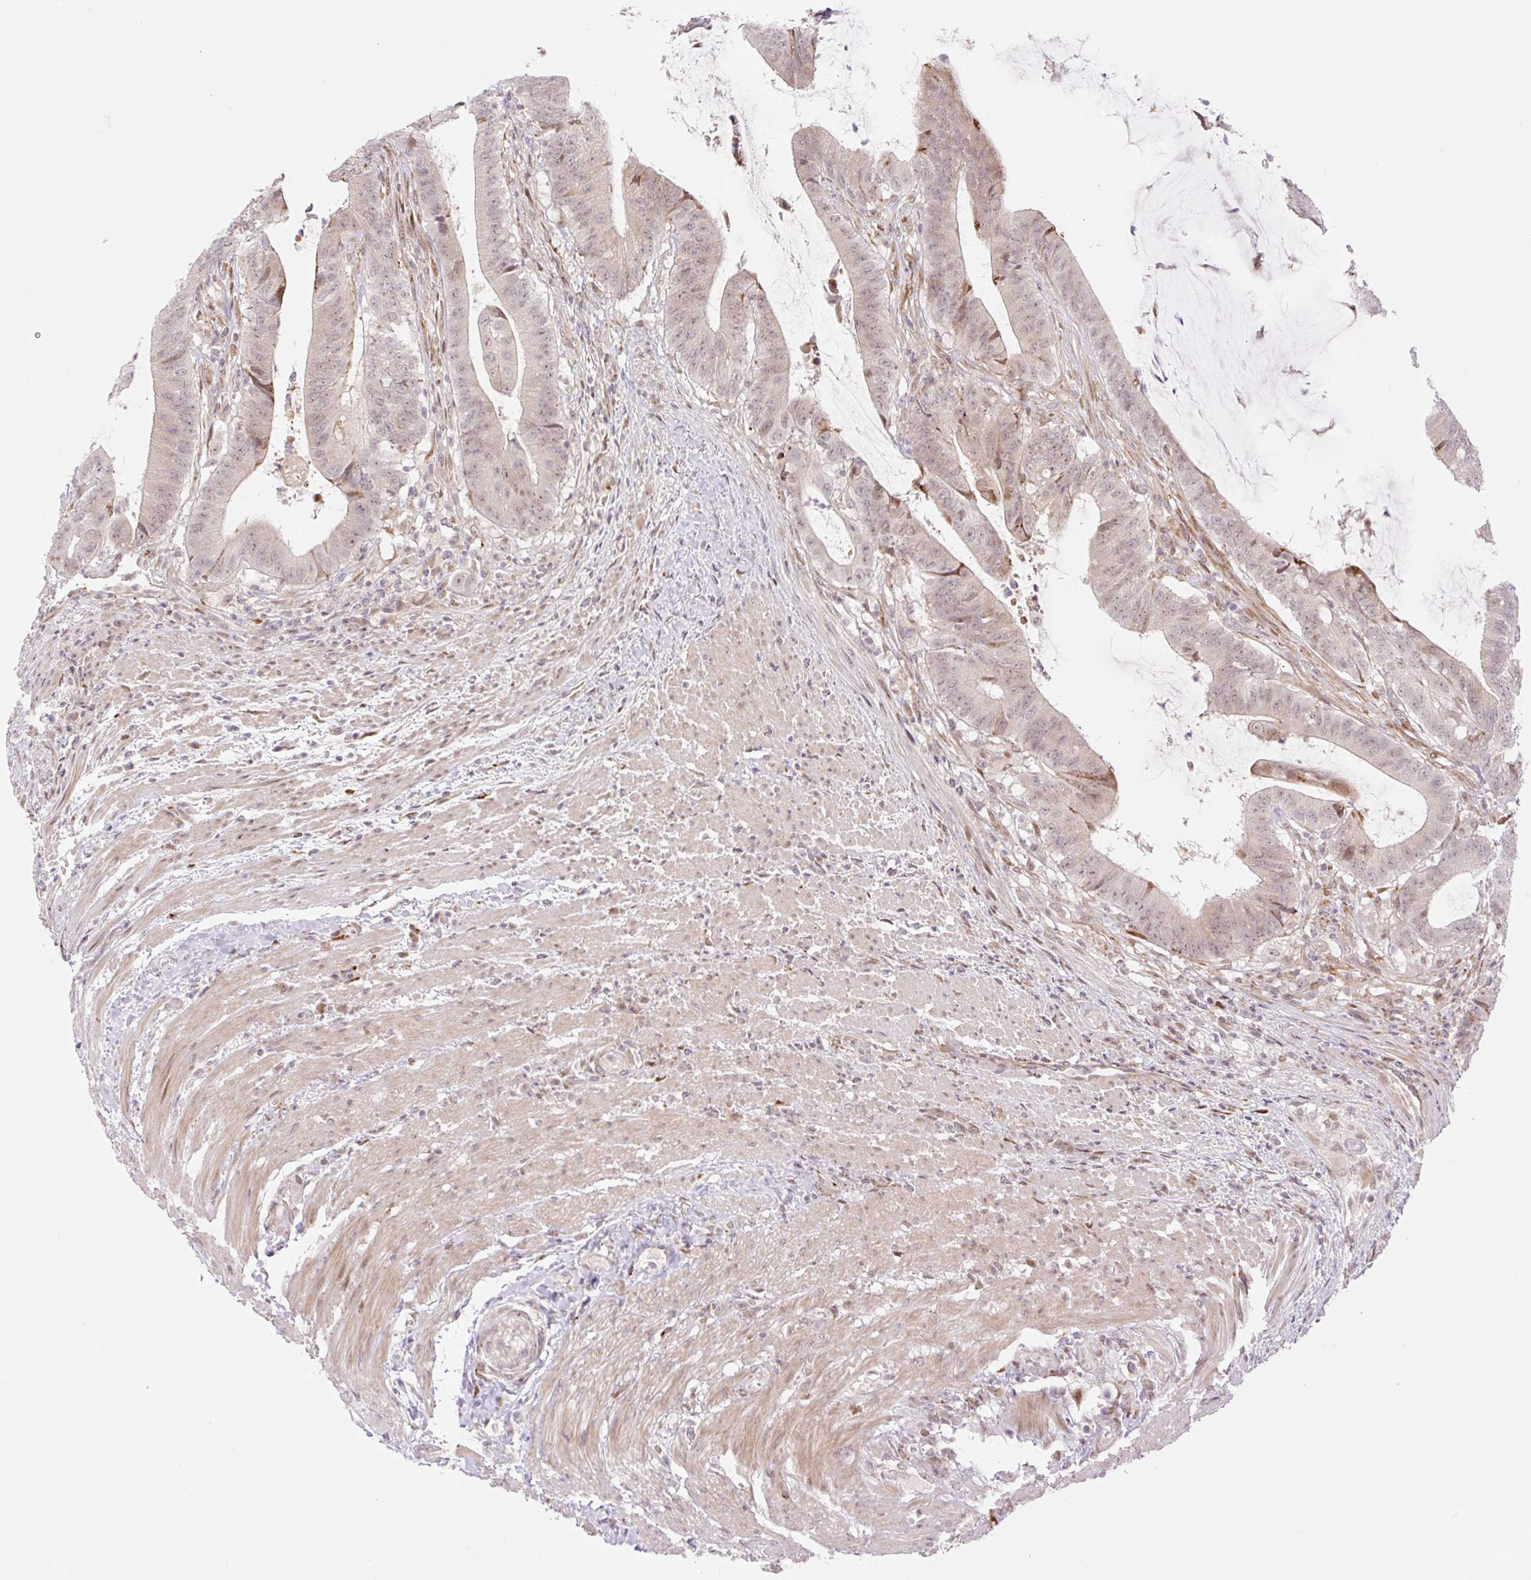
{"staining": {"intensity": "weak", "quantity": ">75%", "location": "cytoplasmic/membranous,nuclear"}, "tissue": "colorectal cancer", "cell_type": "Tumor cells", "image_type": "cancer", "snomed": [{"axis": "morphology", "description": "Adenocarcinoma, NOS"}, {"axis": "topography", "description": "Colon"}], "caption": "This is a micrograph of immunohistochemistry staining of adenocarcinoma (colorectal), which shows weak positivity in the cytoplasmic/membranous and nuclear of tumor cells.", "gene": "ZFP41", "patient": {"sex": "female", "age": 43}}